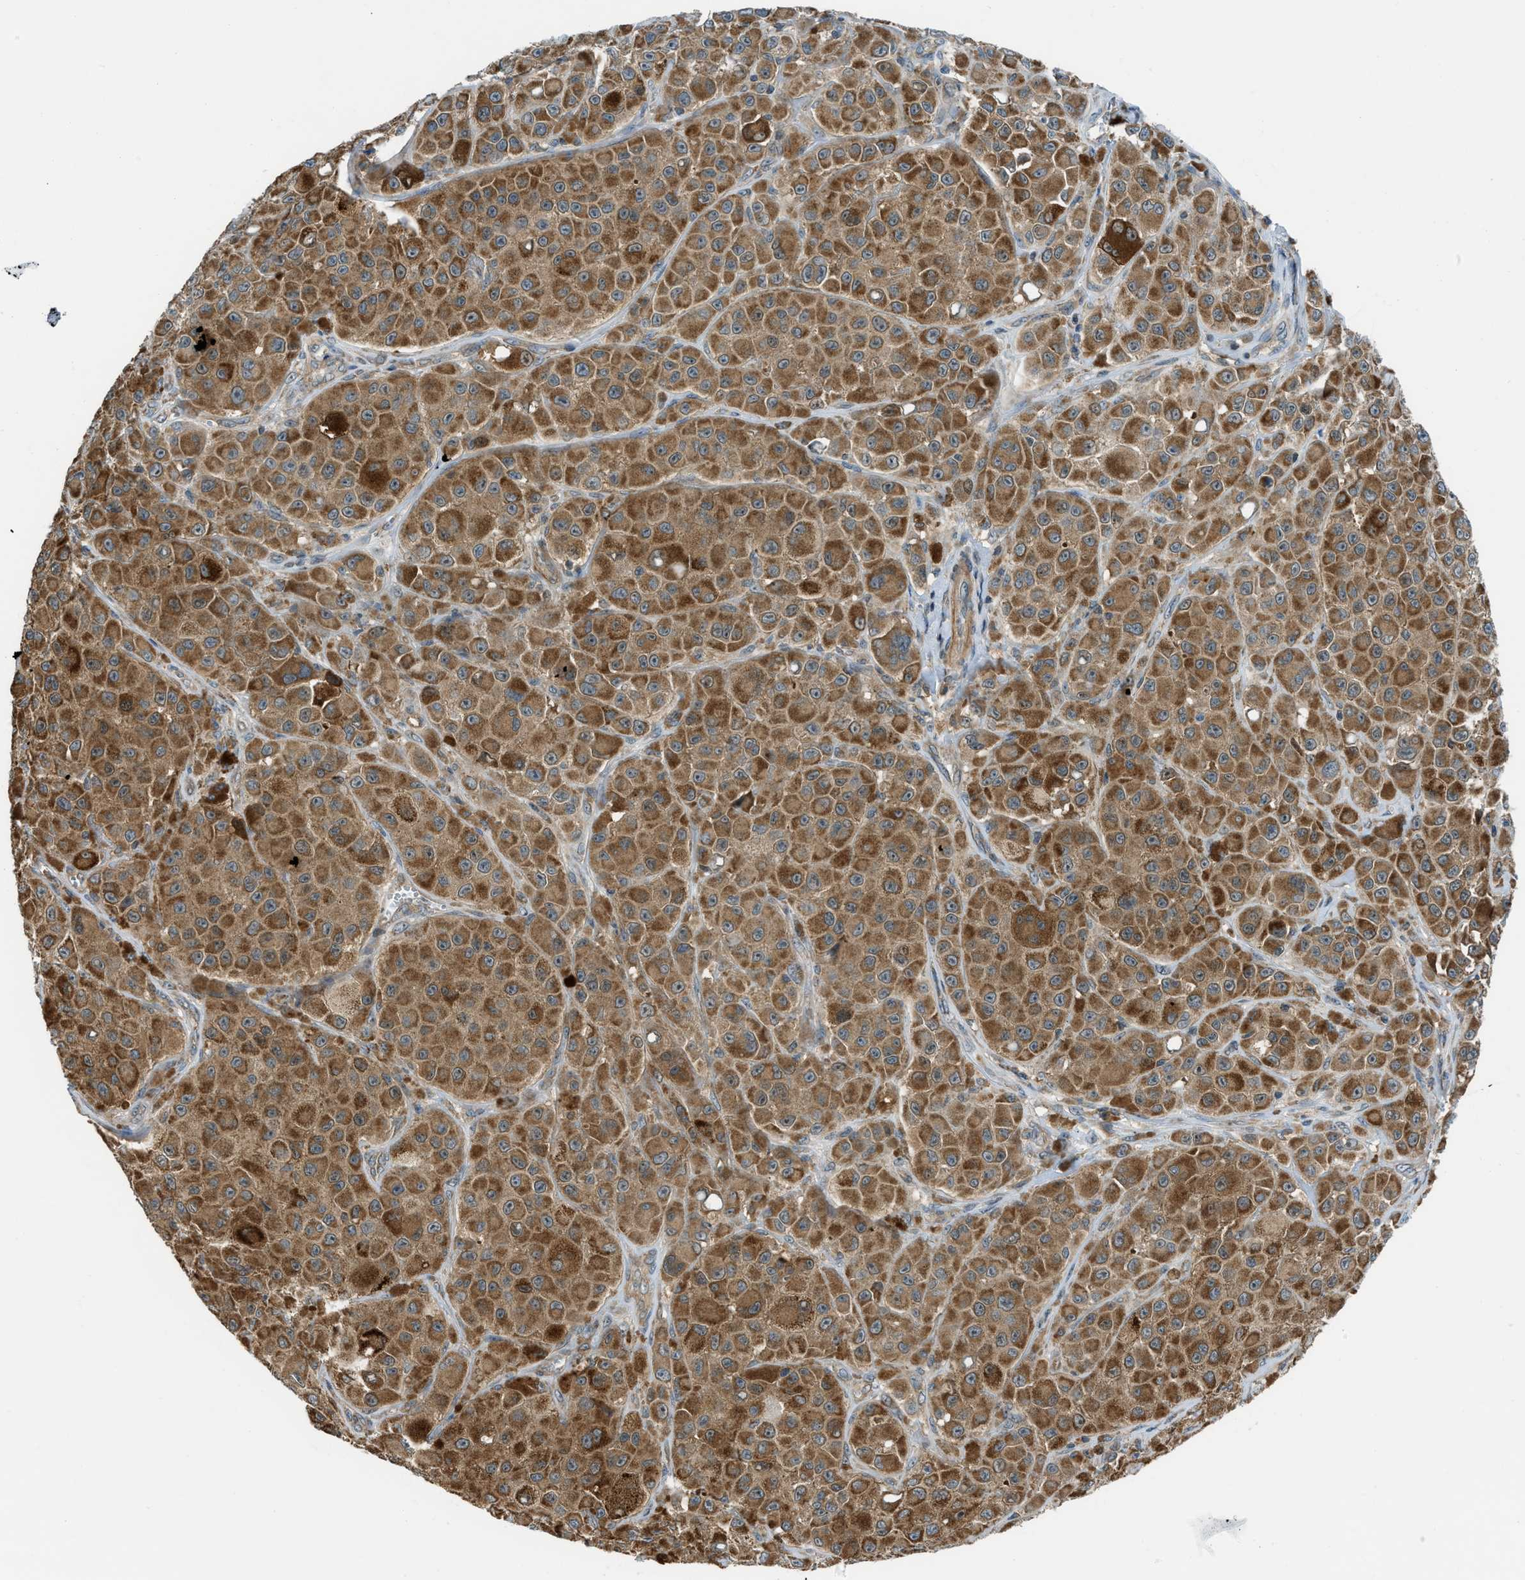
{"staining": {"intensity": "strong", "quantity": ">75%", "location": "cytoplasmic/membranous"}, "tissue": "melanoma", "cell_type": "Tumor cells", "image_type": "cancer", "snomed": [{"axis": "morphology", "description": "Malignant melanoma, NOS"}, {"axis": "topography", "description": "Skin"}], "caption": "This histopathology image demonstrates malignant melanoma stained with IHC to label a protein in brown. The cytoplasmic/membranous of tumor cells show strong positivity for the protein. Nuclei are counter-stained blue.", "gene": "SESN2", "patient": {"sex": "male", "age": 84}}